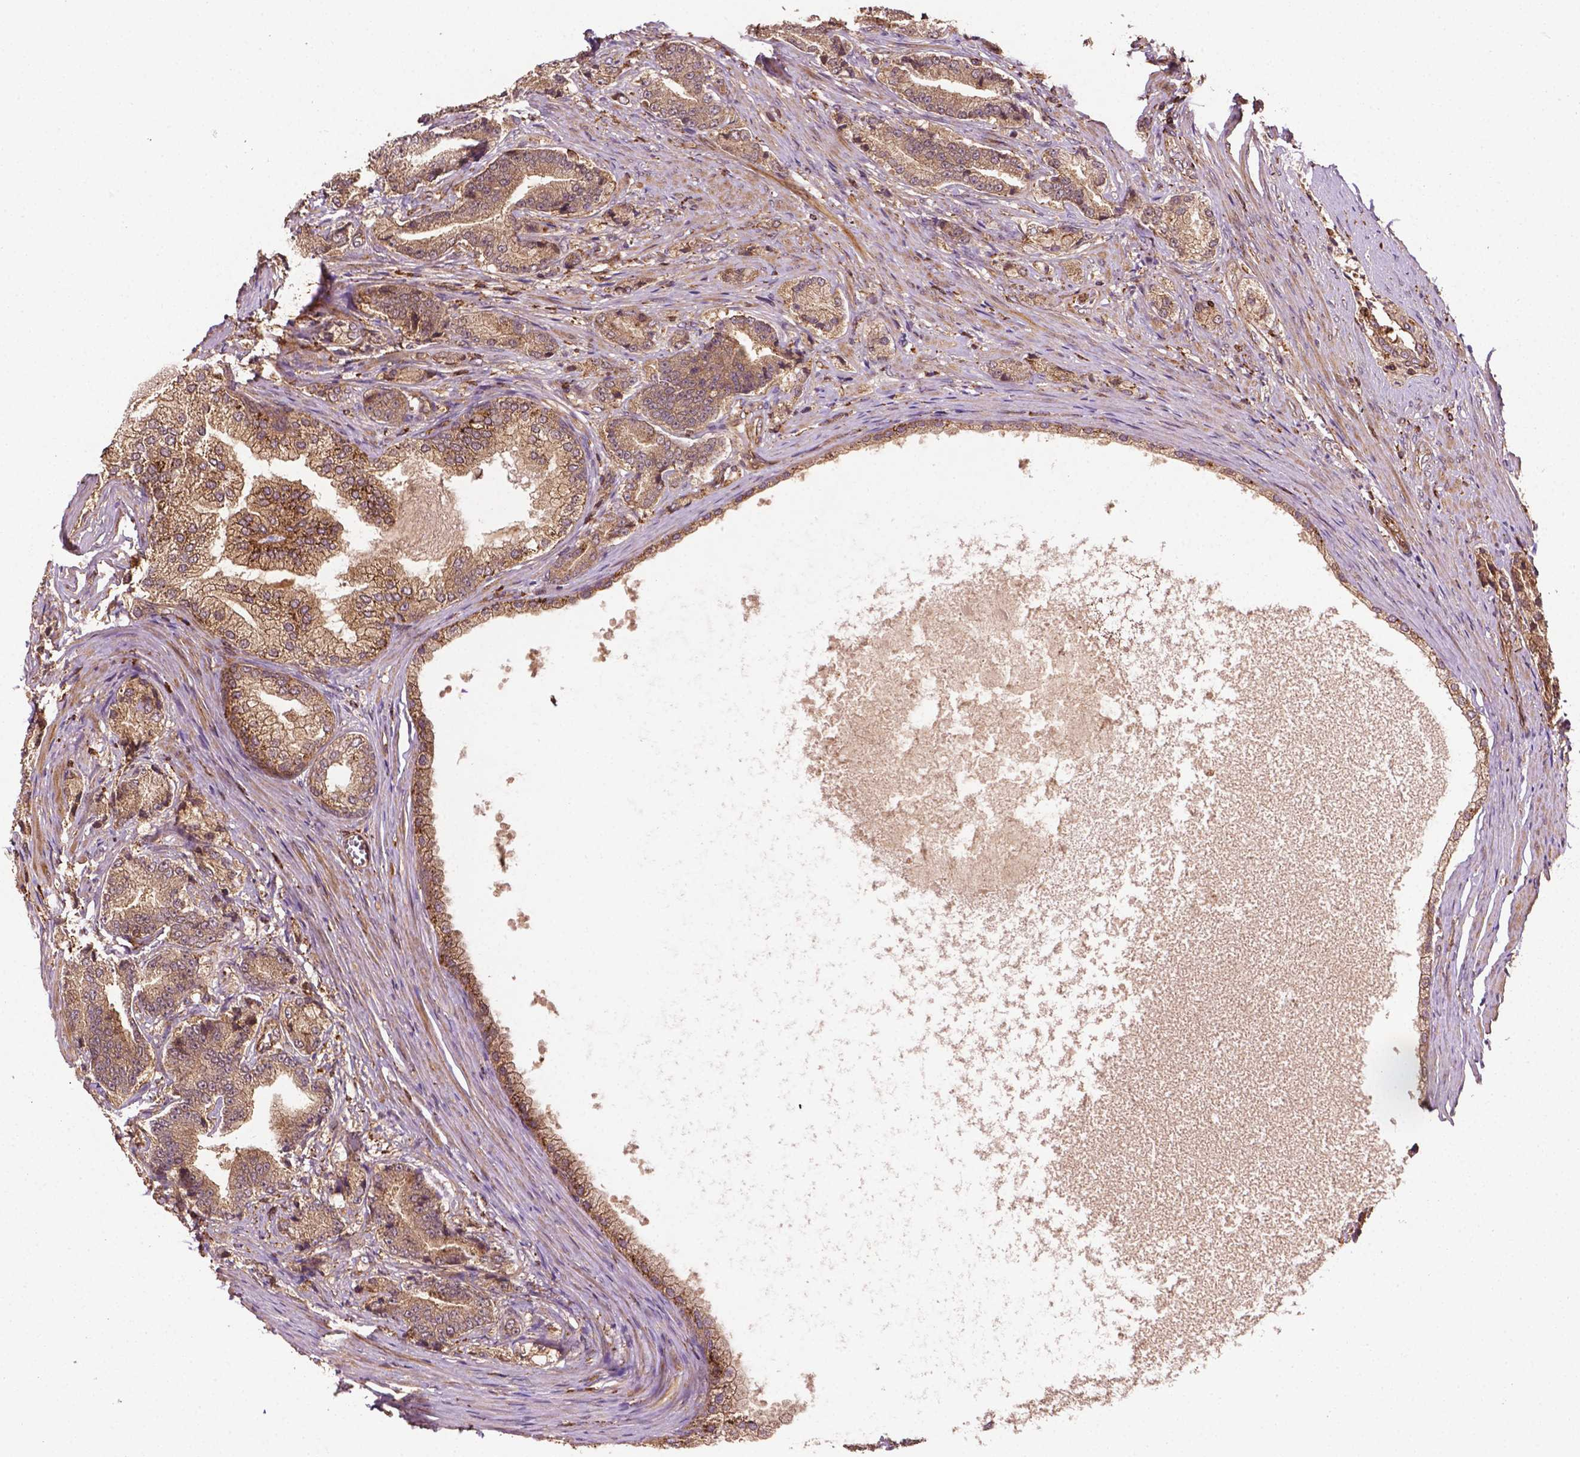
{"staining": {"intensity": "moderate", "quantity": ">75%", "location": "cytoplasmic/membranous"}, "tissue": "prostate cancer", "cell_type": "Tumor cells", "image_type": "cancer", "snomed": [{"axis": "morphology", "description": "Adenocarcinoma, High grade"}, {"axis": "topography", "description": "Prostate and seminal vesicle, NOS"}], "caption": "This is a photomicrograph of immunohistochemistry (IHC) staining of adenocarcinoma (high-grade) (prostate), which shows moderate staining in the cytoplasmic/membranous of tumor cells.", "gene": "ZMYND19", "patient": {"sex": "male", "age": 61}}